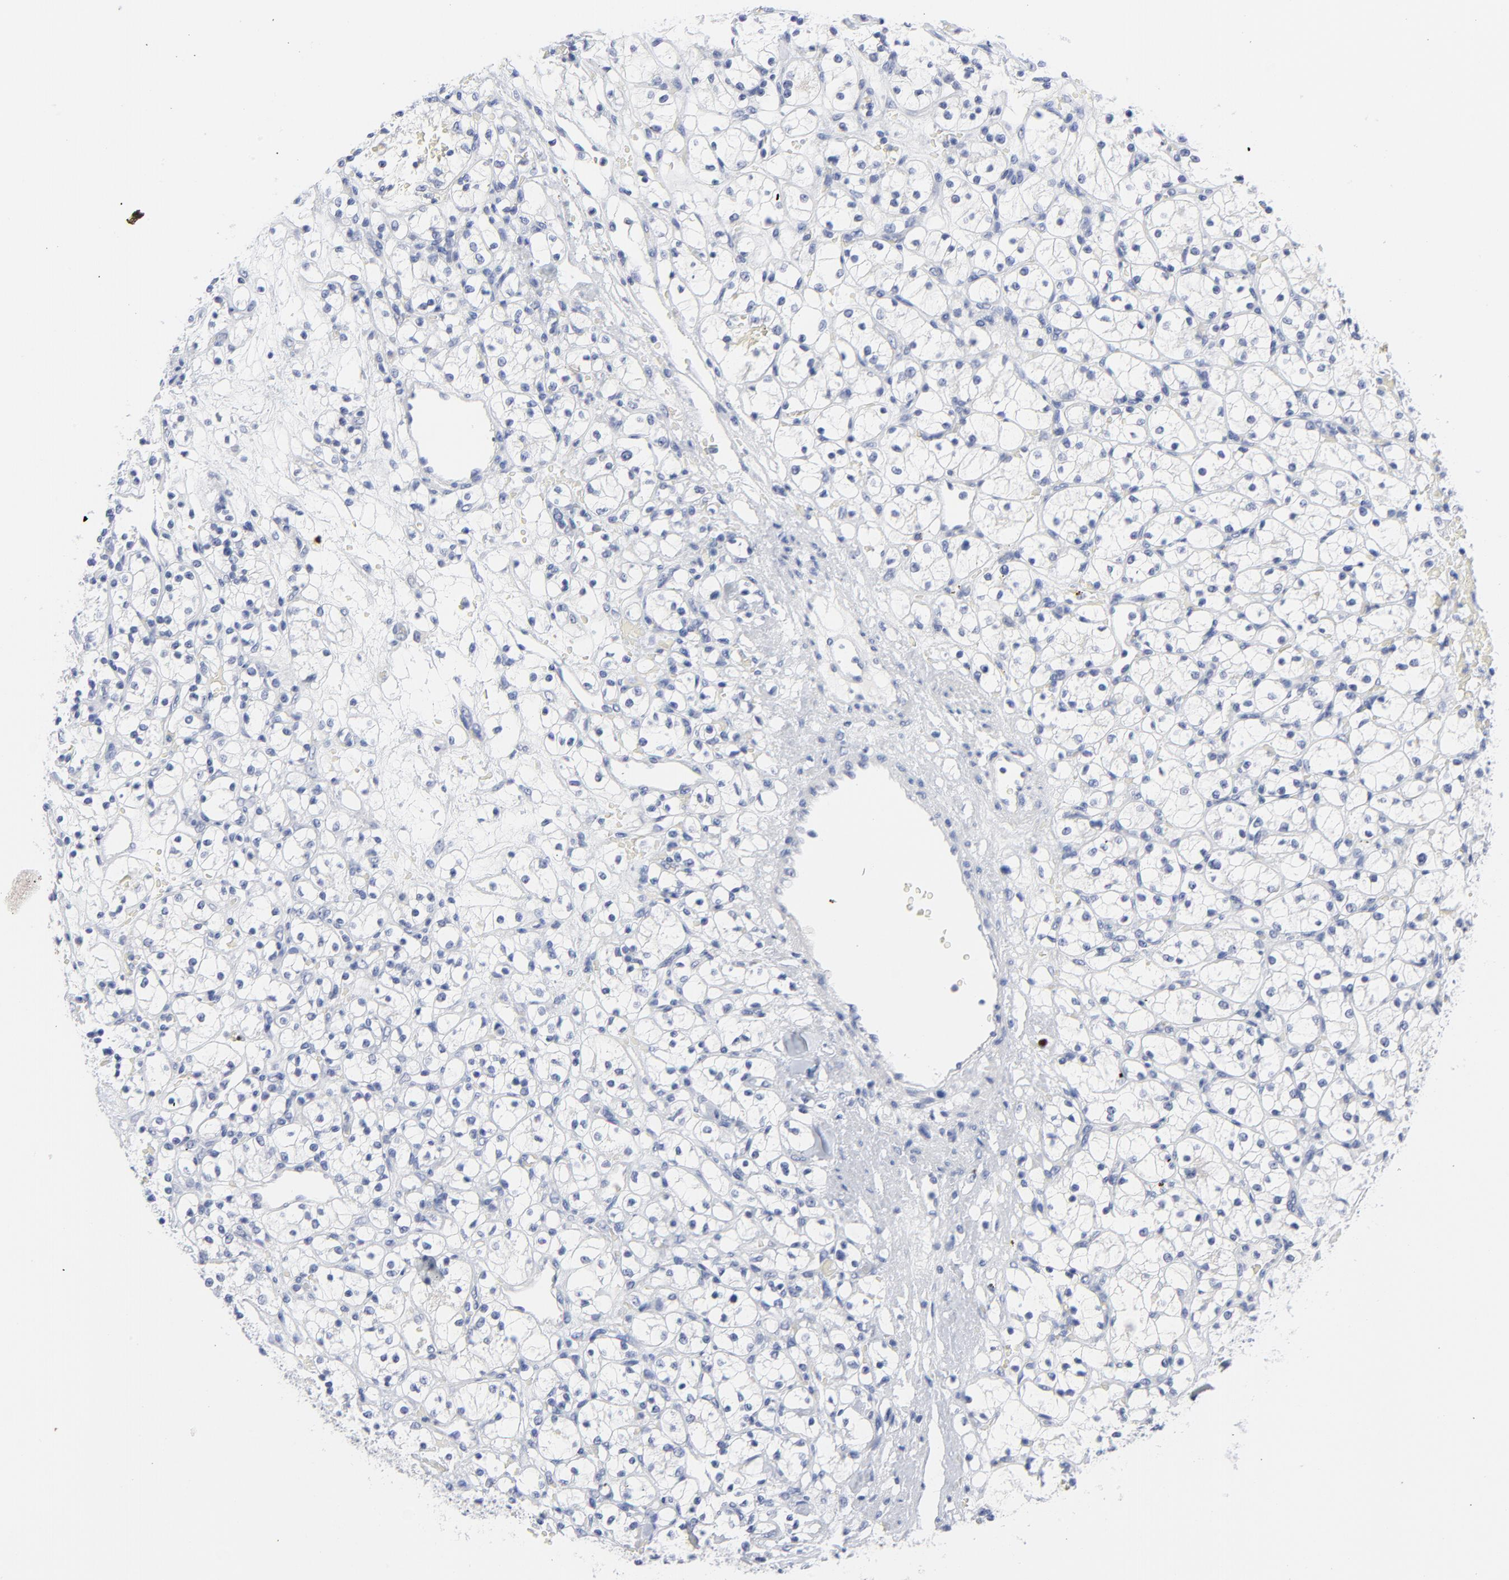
{"staining": {"intensity": "negative", "quantity": "none", "location": "none"}, "tissue": "renal cancer", "cell_type": "Tumor cells", "image_type": "cancer", "snomed": [{"axis": "morphology", "description": "Adenocarcinoma, NOS"}, {"axis": "topography", "description": "Kidney"}], "caption": "High magnification brightfield microscopy of renal cancer stained with DAB (3,3'-diaminobenzidine) (brown) and counterstained with hematoxylin (blue): tumor cells show no significant staining.", "gene": "CLEC4G", "patient": {"sex": "female", "age": 60}}